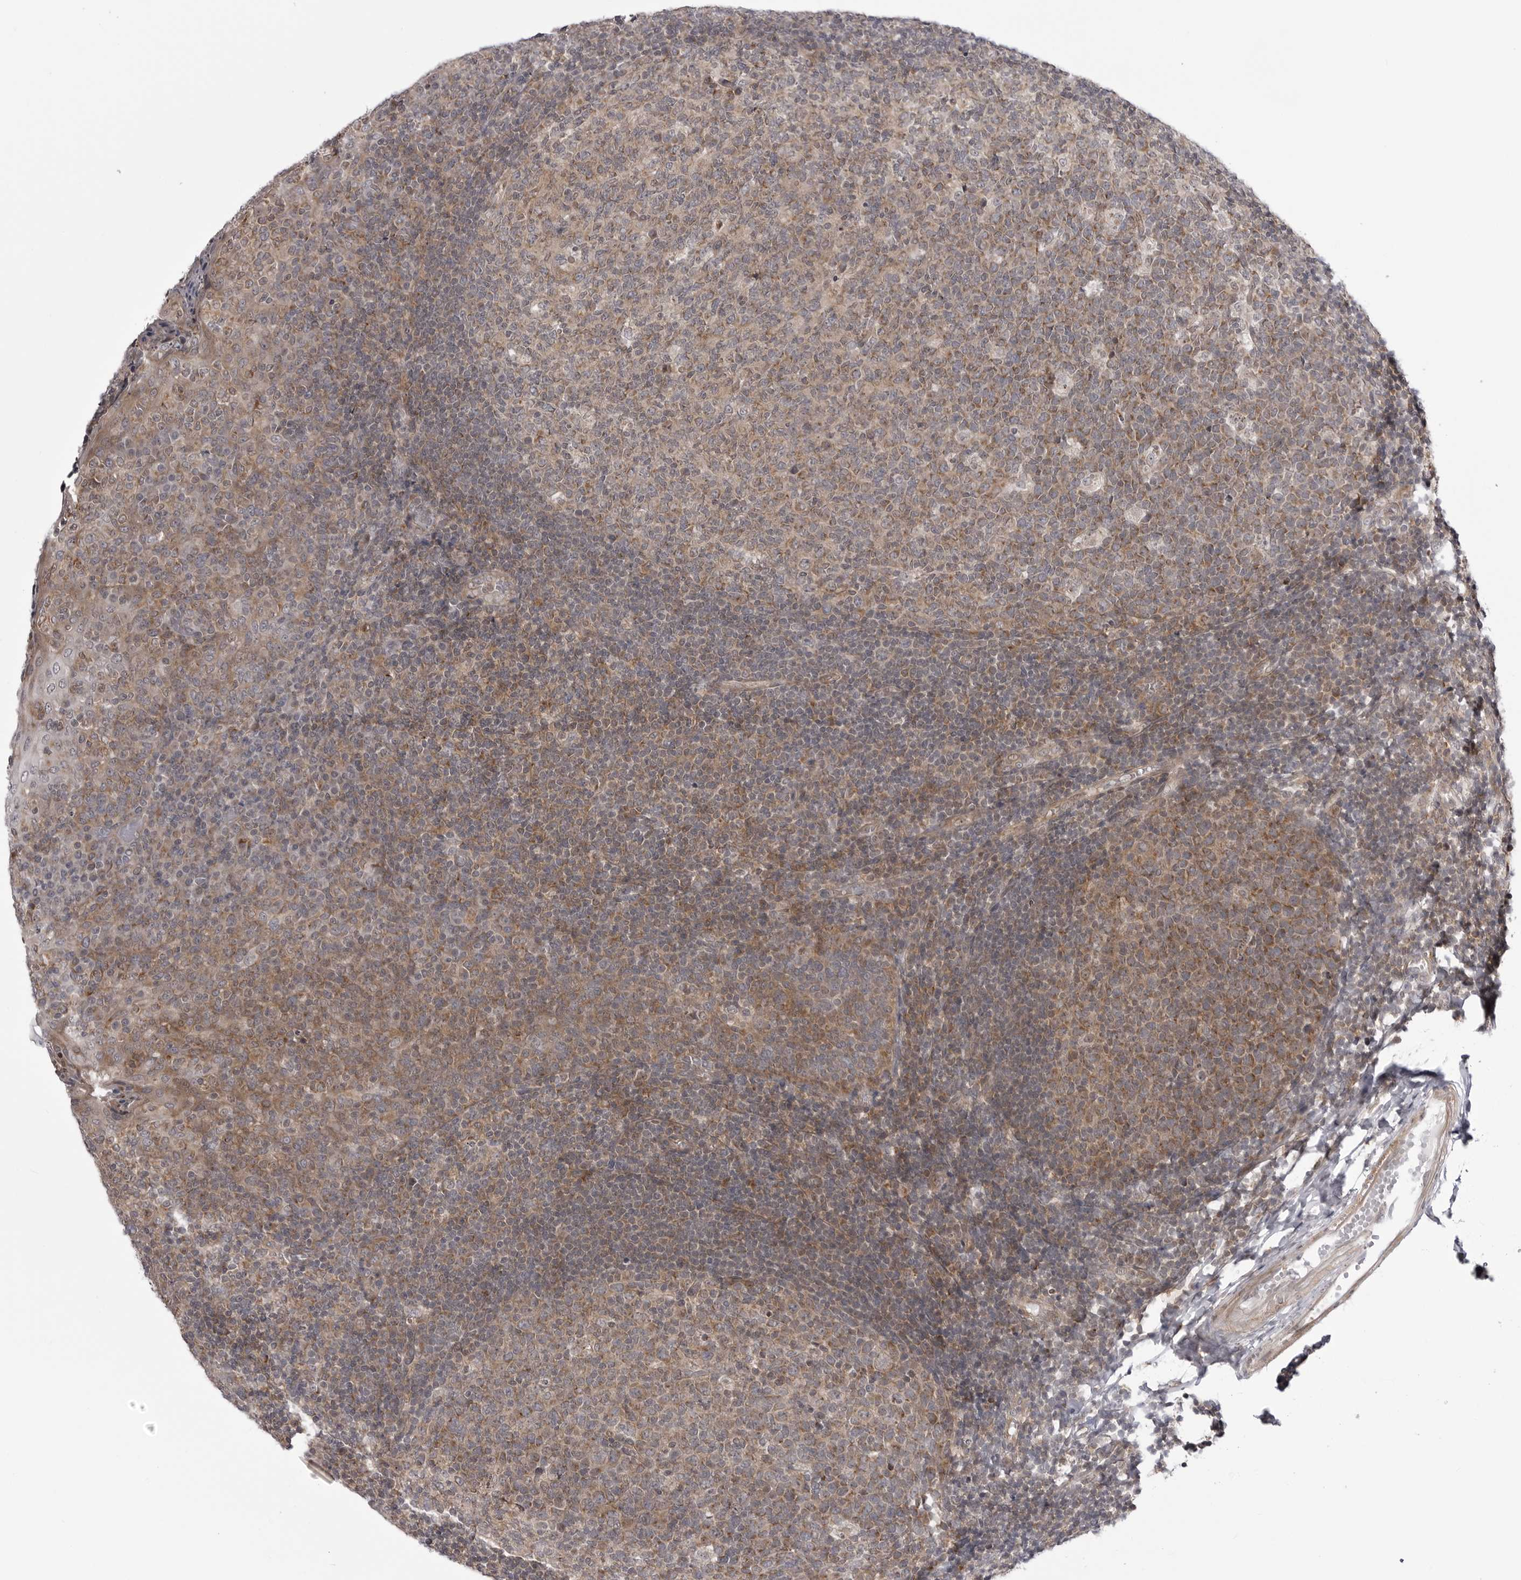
{"staining": {"intensity": "moderate", "quantity": "25%-75%", "location": "cytoplasmic/membranous"}, "tissue": "tonsil", "cell_type": "Germinal center cells", "image_type": "normal", "snomed": [{"axis": "morphology", "description": "Normal tissue, NOS"}, {"axis": "topography", "description": "Tonsil"}], "caption": "A medium amount of moderate cytoplasmic/membranous staining is seen in approximately 25%-75% of germinal center cells in unremarkable tonsil. (Stains: DAB in brown, nuclei in blue, Microscopy: brightfield microscopy at high magnification).", "gene": "CCDC18", "patient": {"sex": "female", "age": 19}}